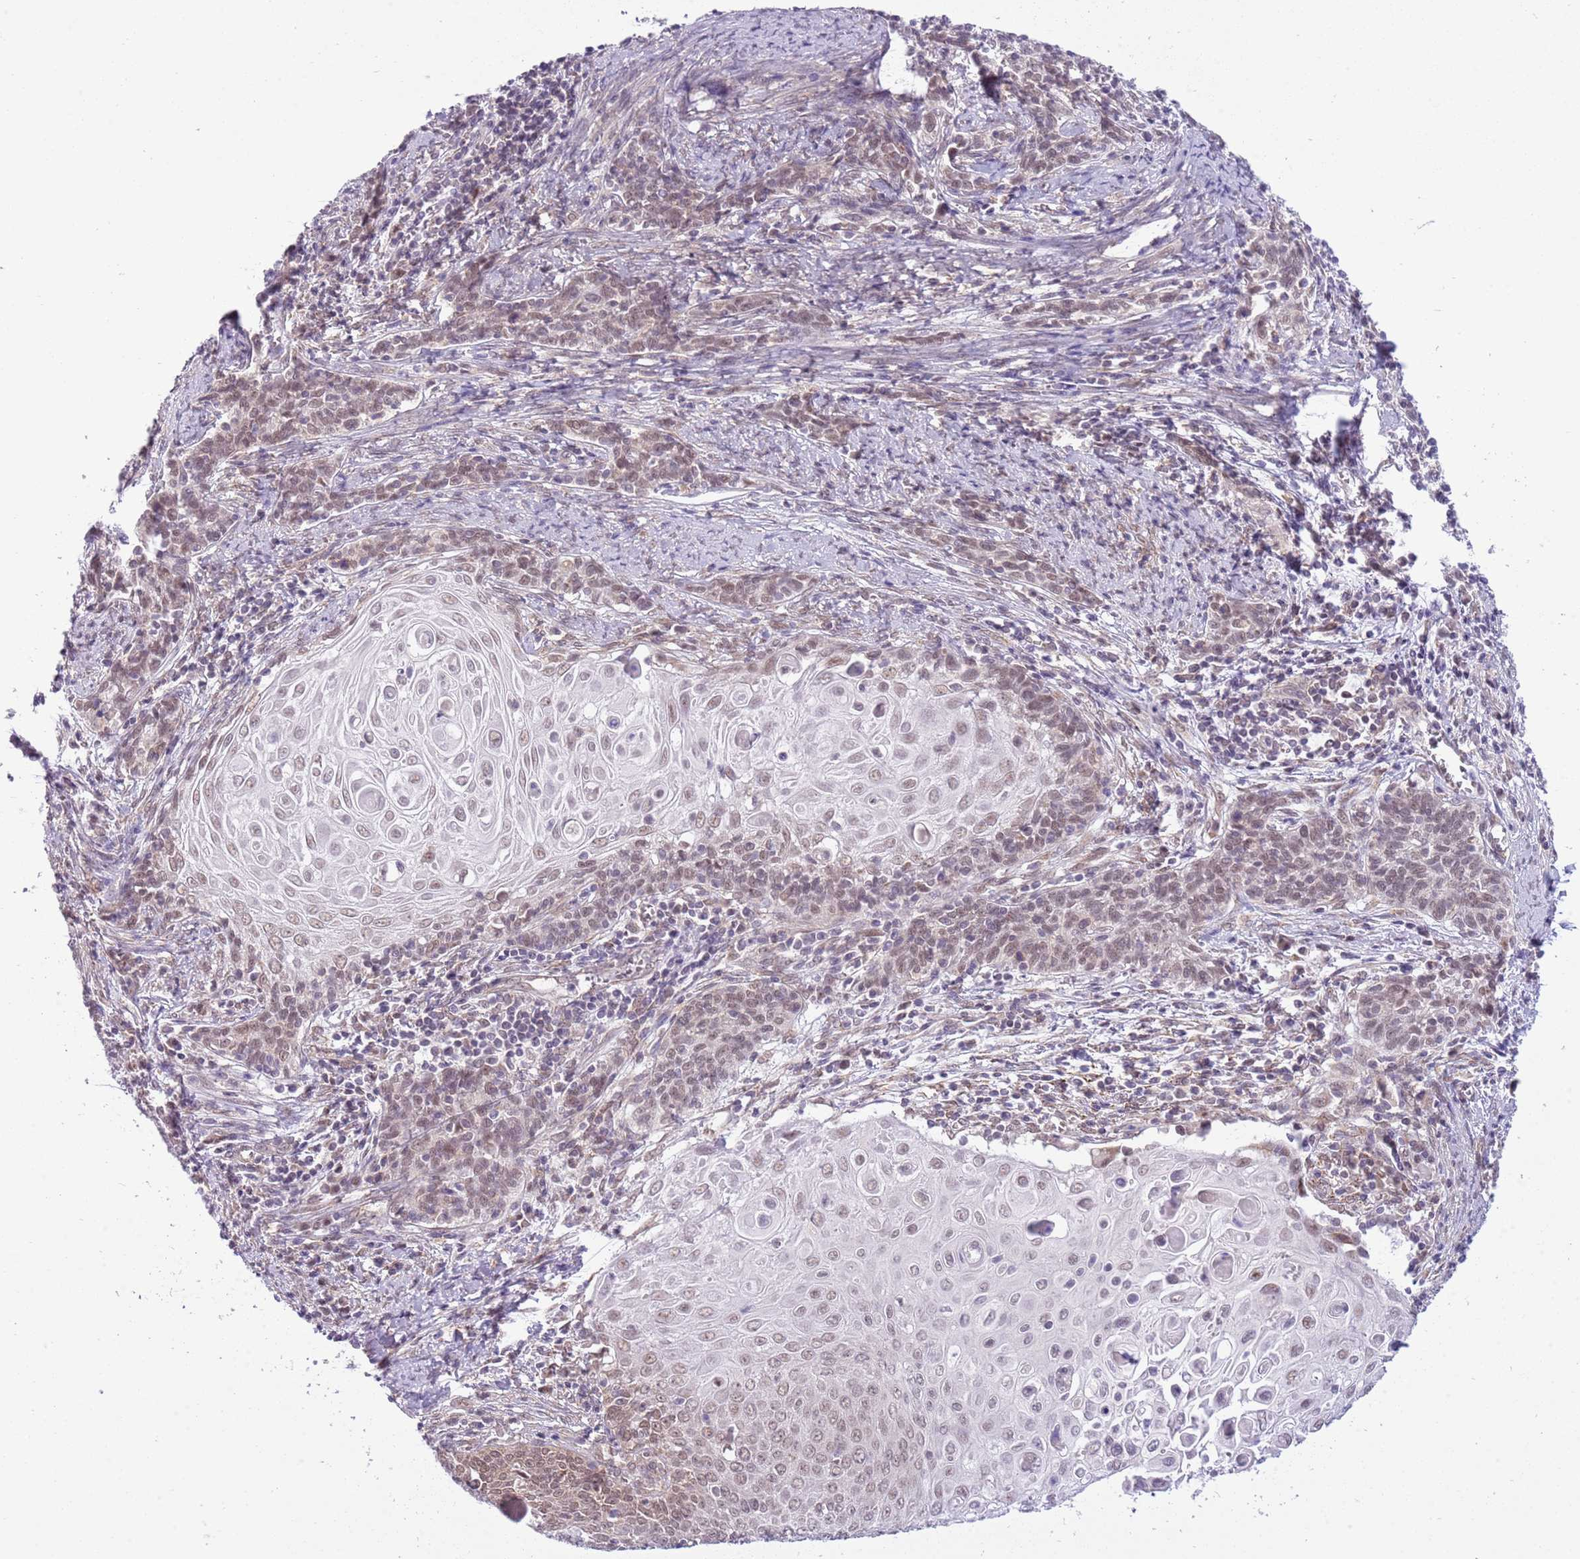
{"staining": {"intensity": "weak", "quantity": ">75%", "location": "nuclear"}, "tissue": "cervical cancer", "cell_type": "Tumor cells", "image_type": "cancer", "snomed": [{"axis": "morphology", "description": "Squamous cell carcinoma, NOS"}, {"axis": "topography", "description": "Cervix"}], "caption": "Tumor cells display low levels of weak nuclear staining in approximately >75% of cells in squamous cell carcinoma (cervical). The protein of interest is shown in brown color, while the nuclei are stained blue.", "gene": "FAM120C", "patient": {"sex": "female", "age": 39}}